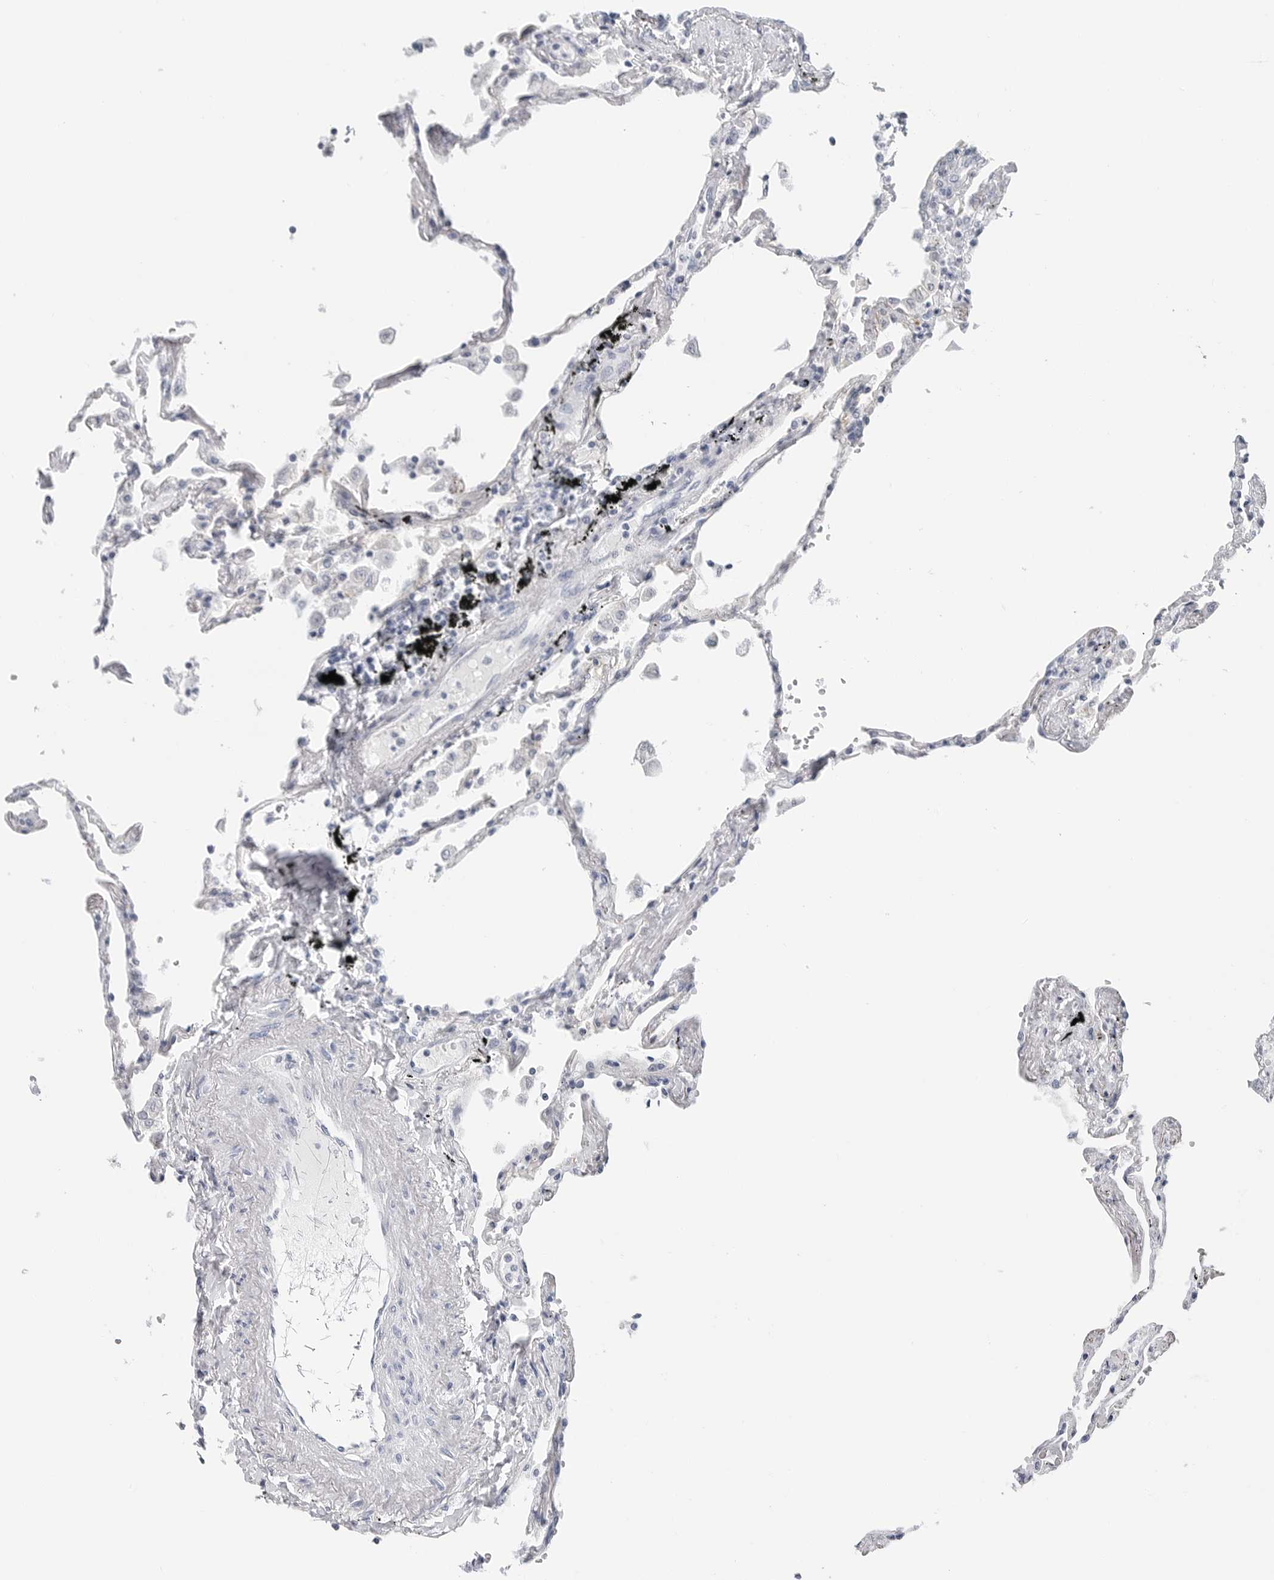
{"staining": {"intensity": "negative", "quantity": "none", "location": "none"}, "tissue": "lung", "cell_type": "Alveolar cells", "image_type": "normal", "snomed": [{"axis": "morphology", "description": "Normal tissue, NOS"}, {"axis": "topography", "description": "Lung"}], "caption": "Immunohistochemistry image of unremarkable lung: human lung stained with DAB (3,3'-diaminobenzidine) demonstrates no significant protein positivity in alveolar cells.", "gene": "SLC19A1", "patient": {"sex": "female", "age": 67}}